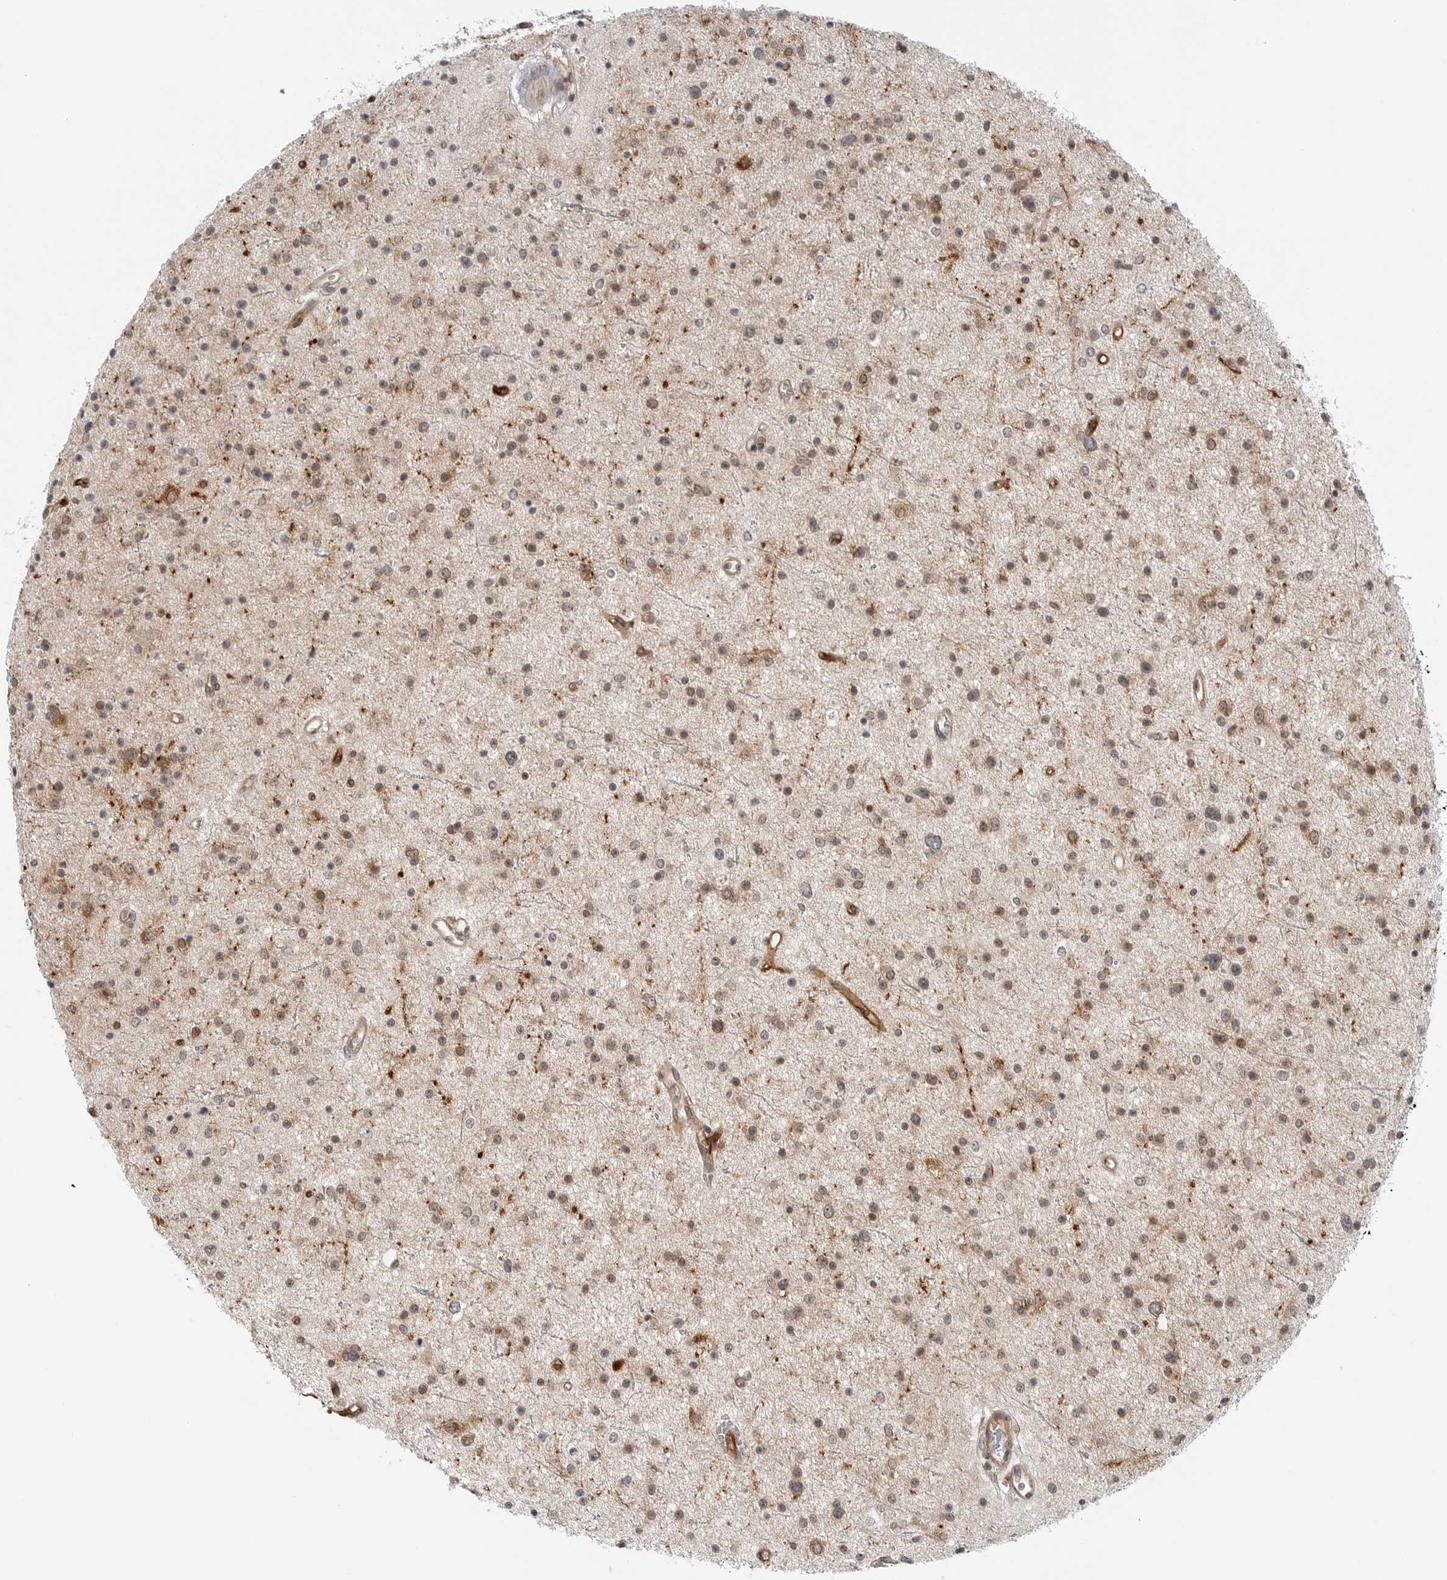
{"staining": {"intensity": "weak", "quantity": ">75%", "location": "cytoplasmic/membranous,nuclear"}, "tissue": "glioma", "cell_type": "Tumor cells", "image_type": "cancer", "snomed": [{"axis": "morphology", "description": "Glioma, malignant, Low grade"}, {"axis": "topography", "description": "Brain"}], "caption": "This micrograph displays low-grade glioma (malignant) stained with IHC to label a protein in brown. The cytoplasmic/membranous and nuclear of tumor cells show weak positivity for the protein. Nuclei are counter-stained blue.", "gene": "STXBP3", "patient": {"sex": "female", "age": 37}}